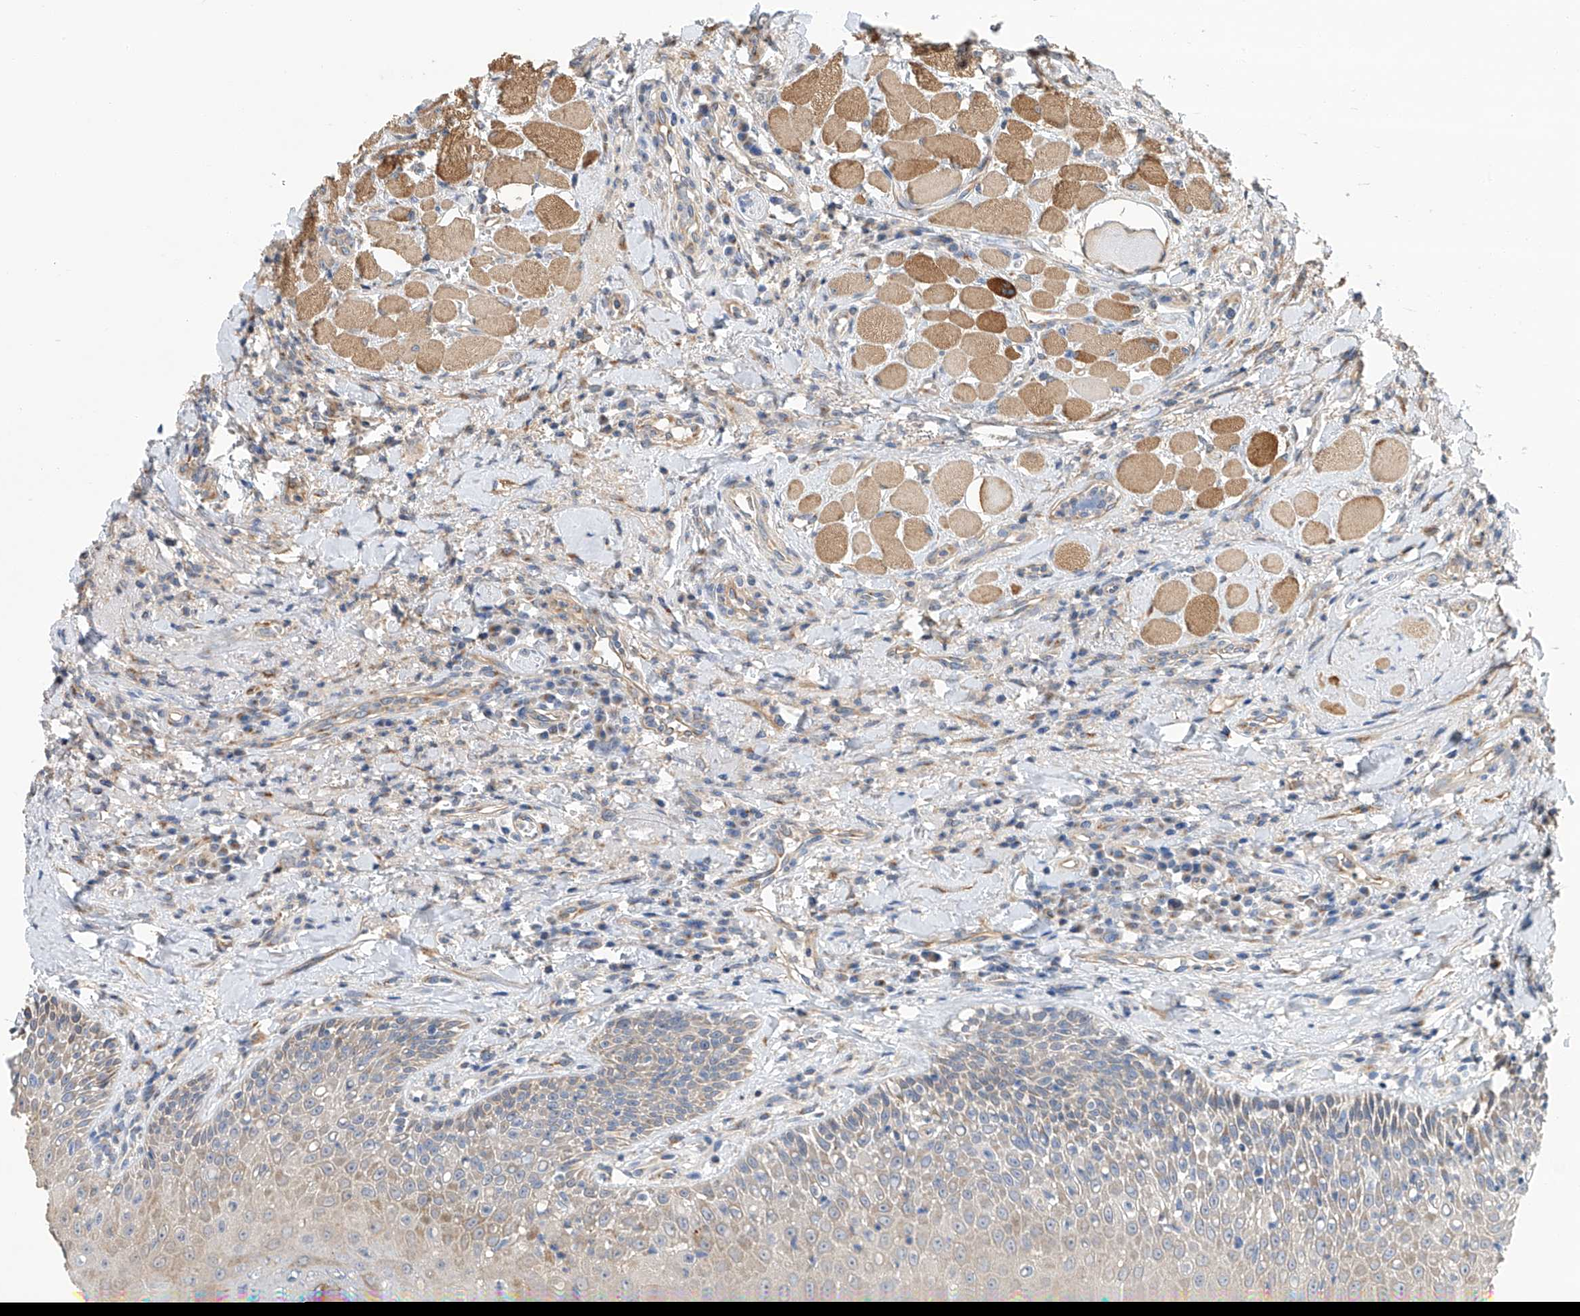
{"staining": {"intensity": "moderate", "quantity": "<25%", "location": "cytoplasmic/membranous"}, "tissue": "oral mucosa", "cell_type": "Squamous epithelial cells", "image_type": "normal", "snomed": [{"axis": "morphology", "description": "Normal tissue, NOS"}, {"axis": "topography", "description": "Oral tissue"}], "caption": "DAB immunohistochemical staining of benign oral mucosa shows moderate cytoplasmic/membranous protein staining in about <25% of squamous epithelial cells. (brown staining indicates protein expression, while blue staining denotes nuclei).", "gene": "SLC22A7", "patient": {"sex": "female", "age": 70}}